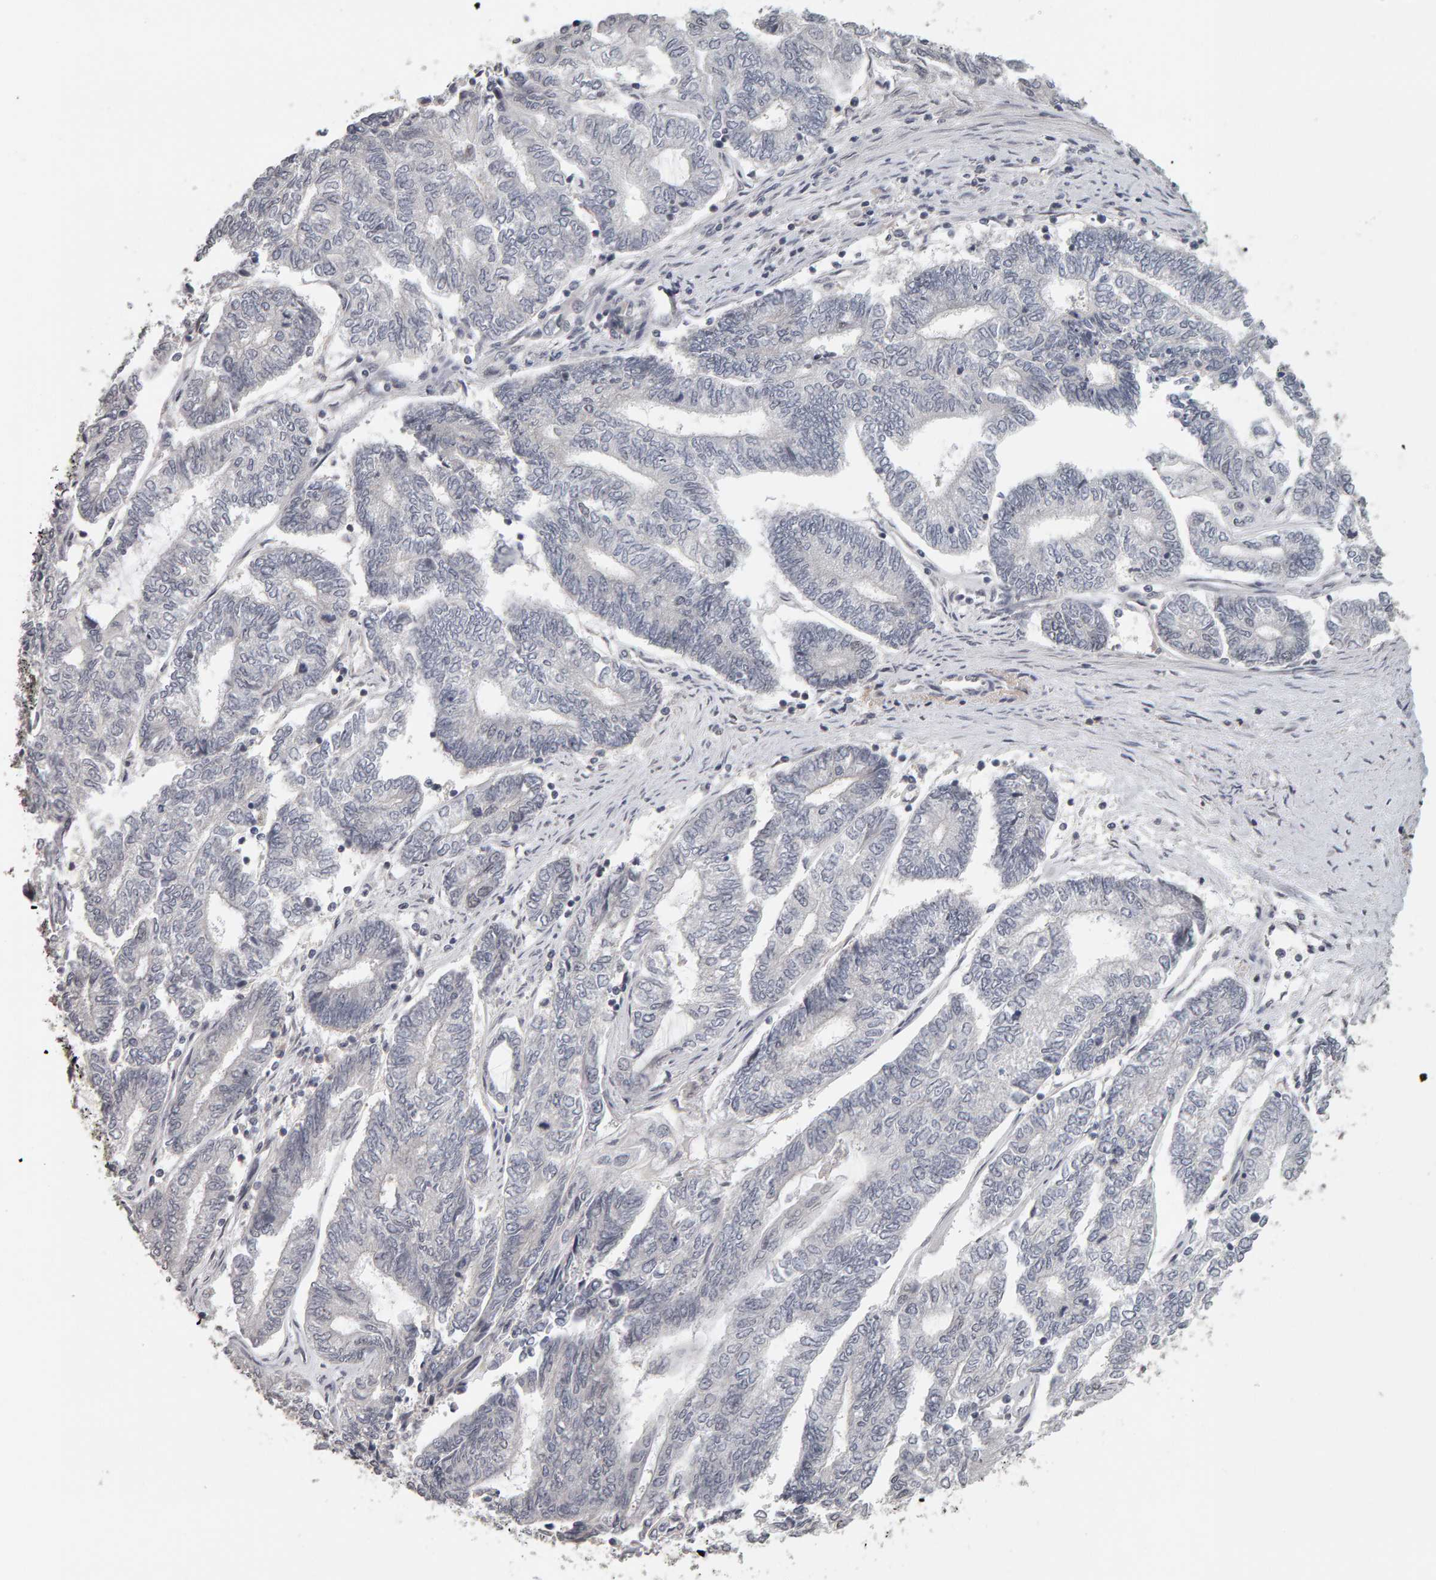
{"staining": {"intensity": "negative", "quantity": "none", "location": "none"}, "tissue": "endometrial cancer", "cell_type": "Tumor cells", "image_type": "cancer", "snomed": [{"axis": "morphology", "description": "Adenocarcinoma, NOS"}, {"axis": "topography", "description": "Uterus"}, {"axis": "topography", "description": "Endometrium"}], "caption": "Immunohistochemistry micrograph of neoplastic tissue: endometrial cancer (adenocarcinoma) stained with DAB demonstrates no significant protein positivity in tumor cells.", "gene": "TEFM", "patient": {"sex": "female", "age": 70}}